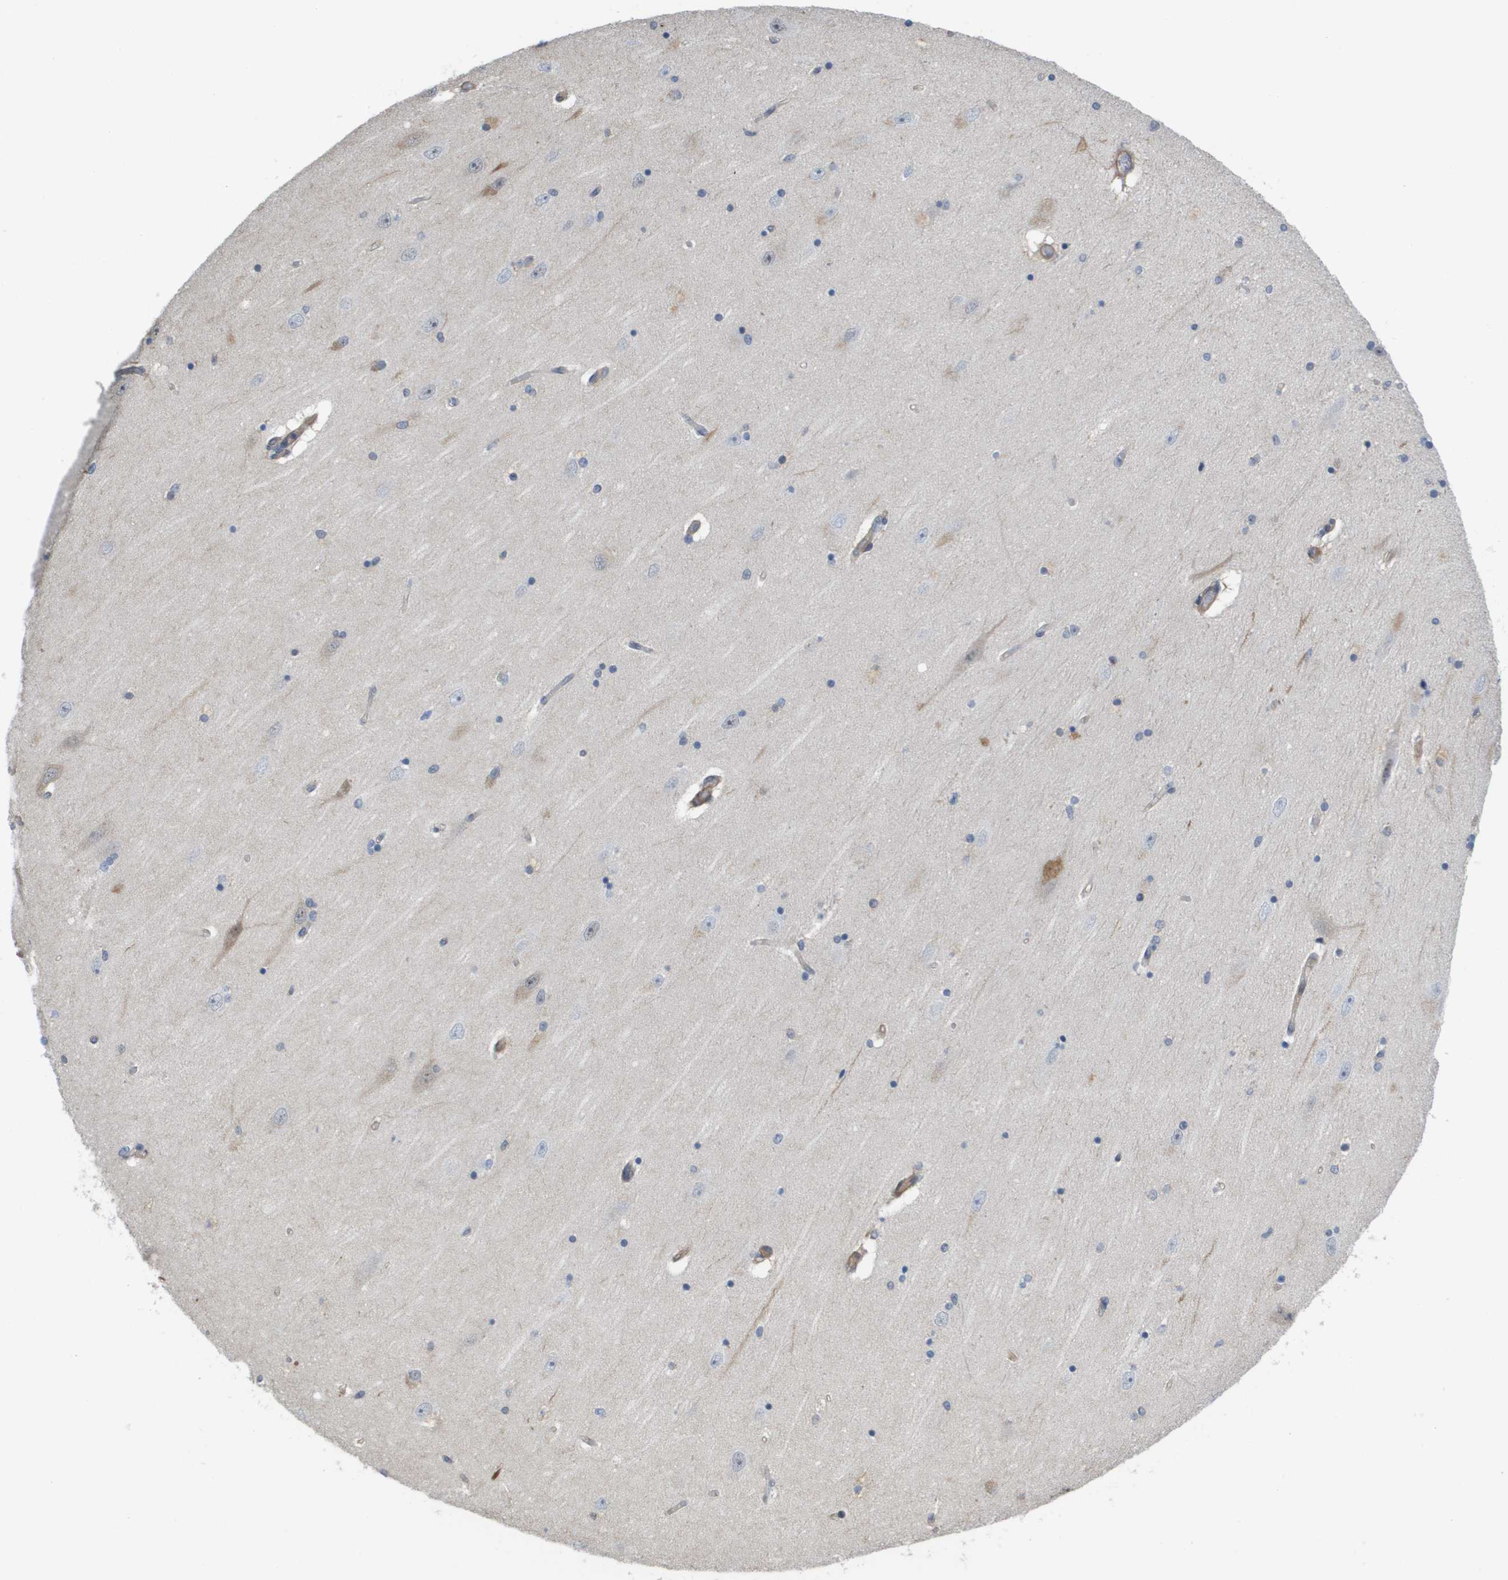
{"staining": {"intensity": "weak", "quantity": "<25%", "location": "nuclear"}, "tissue": "hippocampus", "cell_type": "Glial cells", "image_type": "normal", "snomed": [{"axis": "morphology", "description": "Normal tissue, NOS"}, {"axis": "topography", "description": "Hippocampus"}], "caption": "Micrograph shows no protein positivity in glial cells of normal hippocampus.", "gene": "RNF112", "patient": {"sex": "female", "age": 54}}